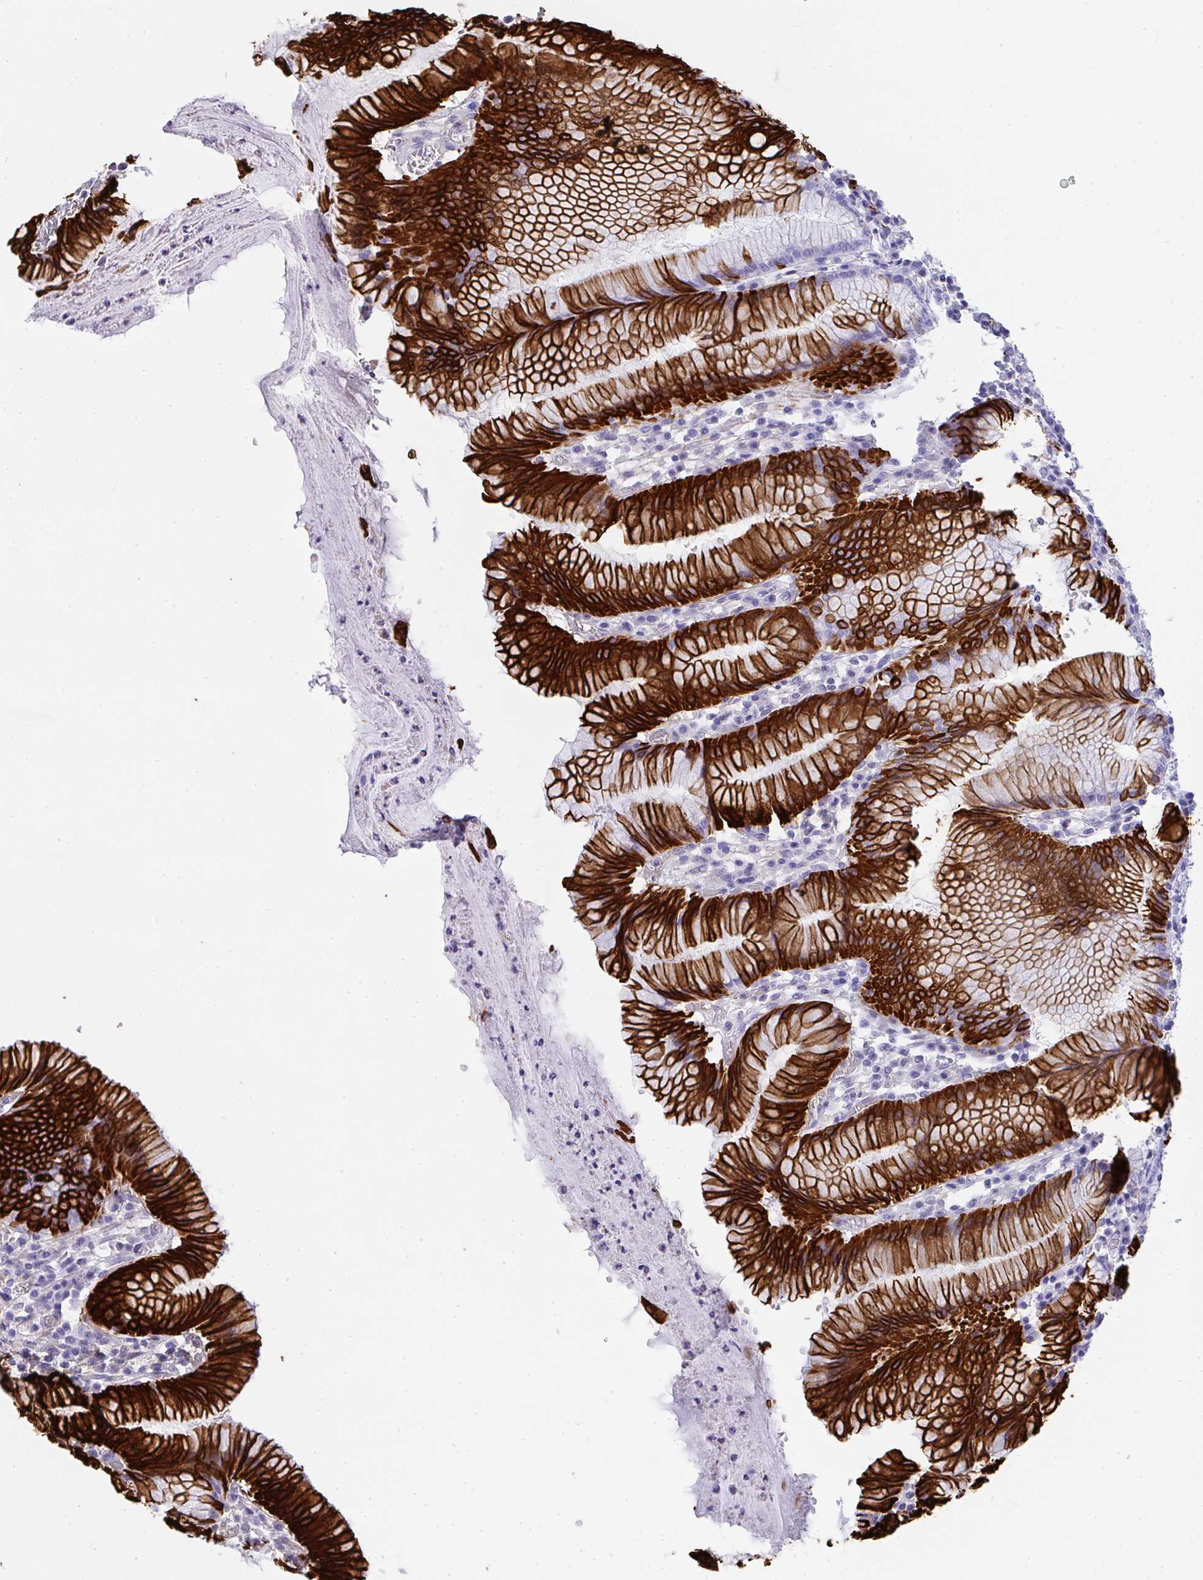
{"staining": {"intensity": "strong", "quantity": "25%-75%", "location": "cytoplasmic/membranous"}, "tissue": "stomach", "cell_type": "Glandular cells", "image_type": "normal", "snomed": [{"axis": "morphology", "description": "Normal tissue, NOS"}, {"axis": "topography", "description": "Stomach"}], "caption": "This is a photomicrograph of immunohistochemistry (IHC) staining of benign stomach, which shows strong positivity in the cytoplasmic/membranous of glandular cells.", "gene": "TNFAIP8", "patient": {"sex": "male", "age": 55}}